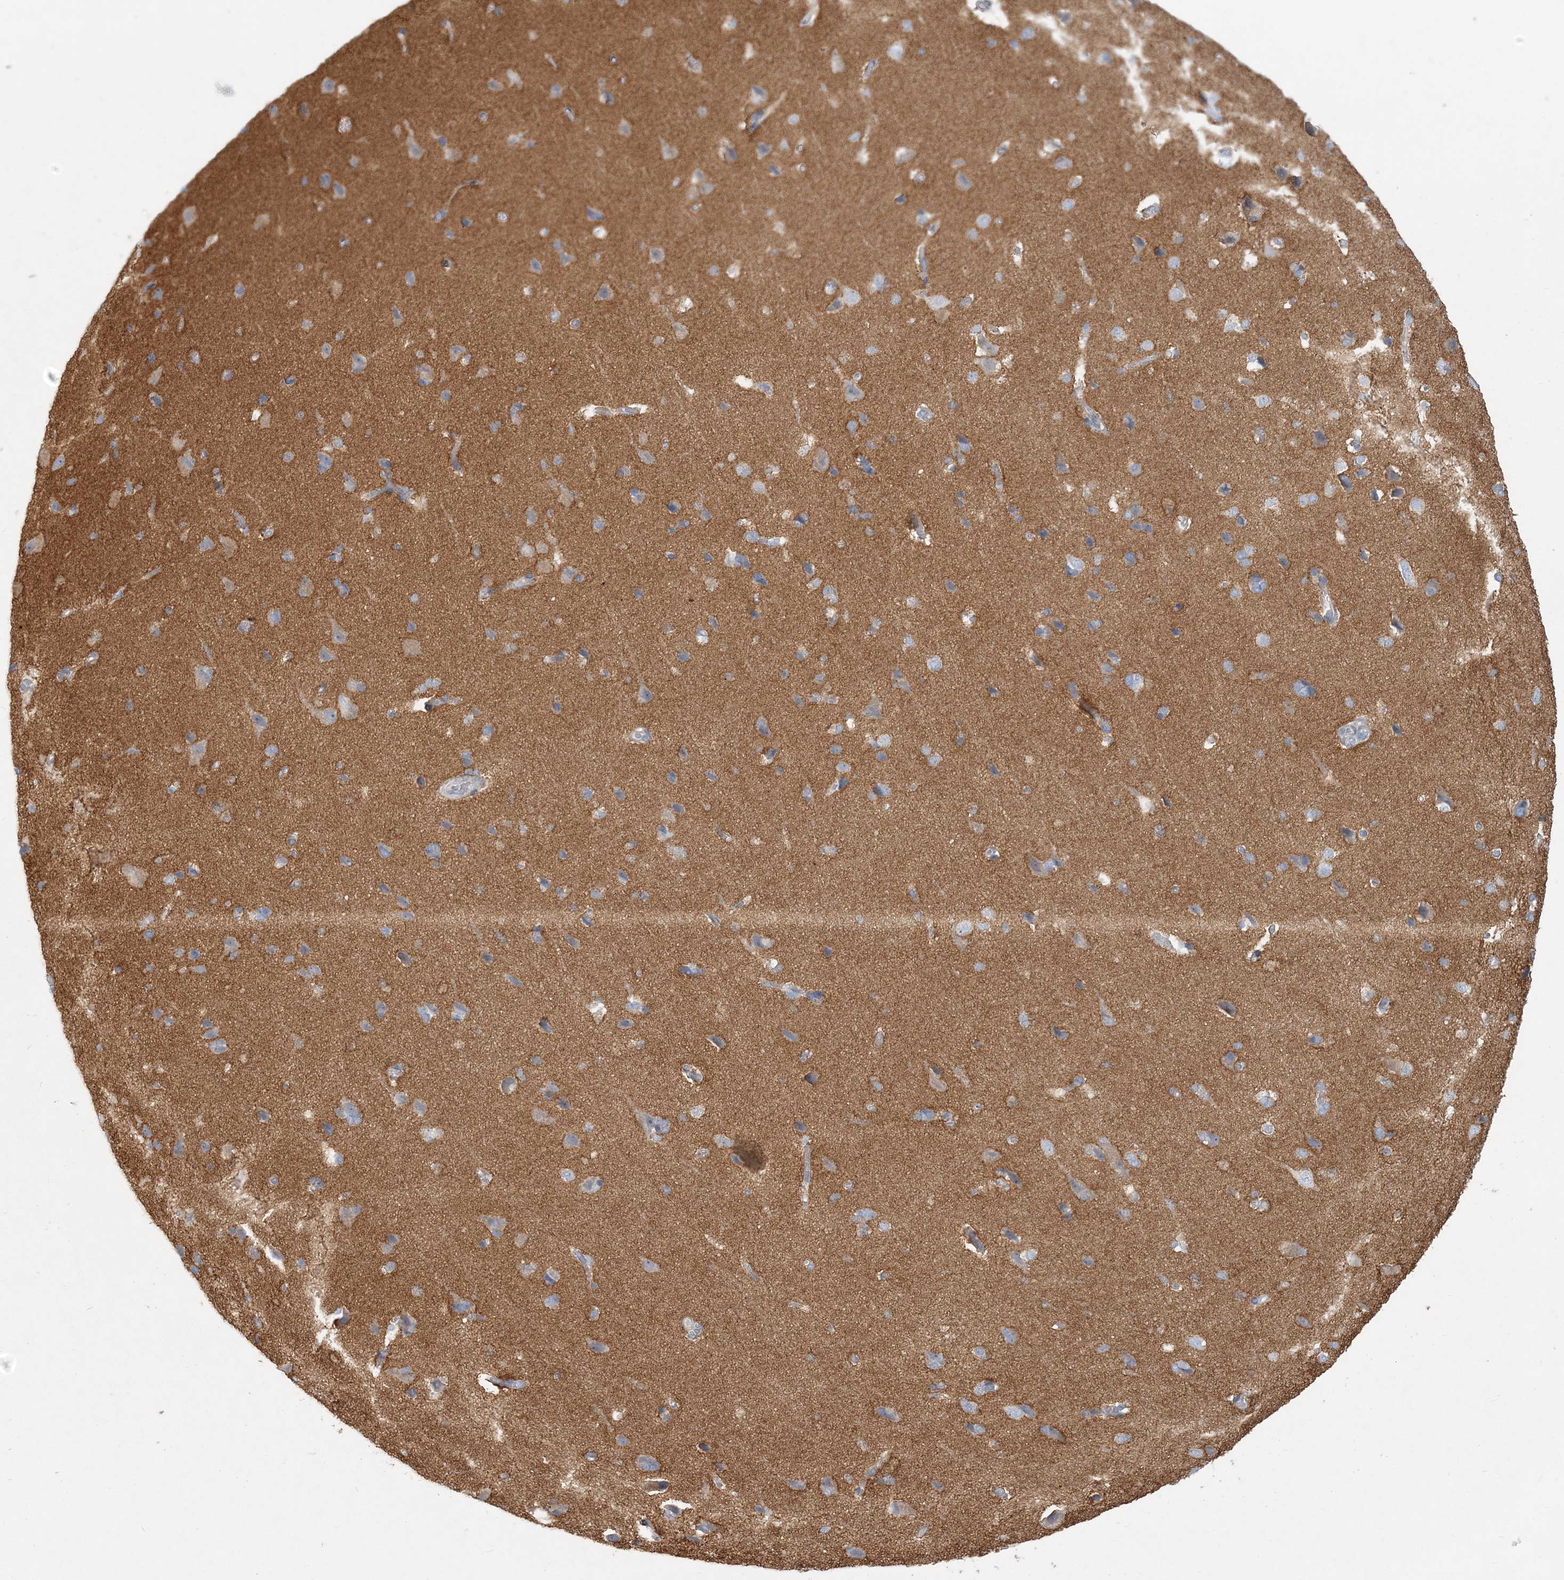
{"staining": {"intensity": "negative", "quantity": "none", "location": "none"}, "tissue": "cerebral cortex", "cell_type": "Endothelial cells", "image_type": "normal", "snomed": [{"axis": "morphology", "description": "Normal tissue, NOS"}, {"axis": "topography", "description": "Cerebral cortex"}], "caption": "This is an immunohistochemistry (IHC) histopathology image of benign human cerebral cortex. There is no expression in endothelial cells.", "gene": "GMPPA", "patient": {"sex": "male", "age": 62}}